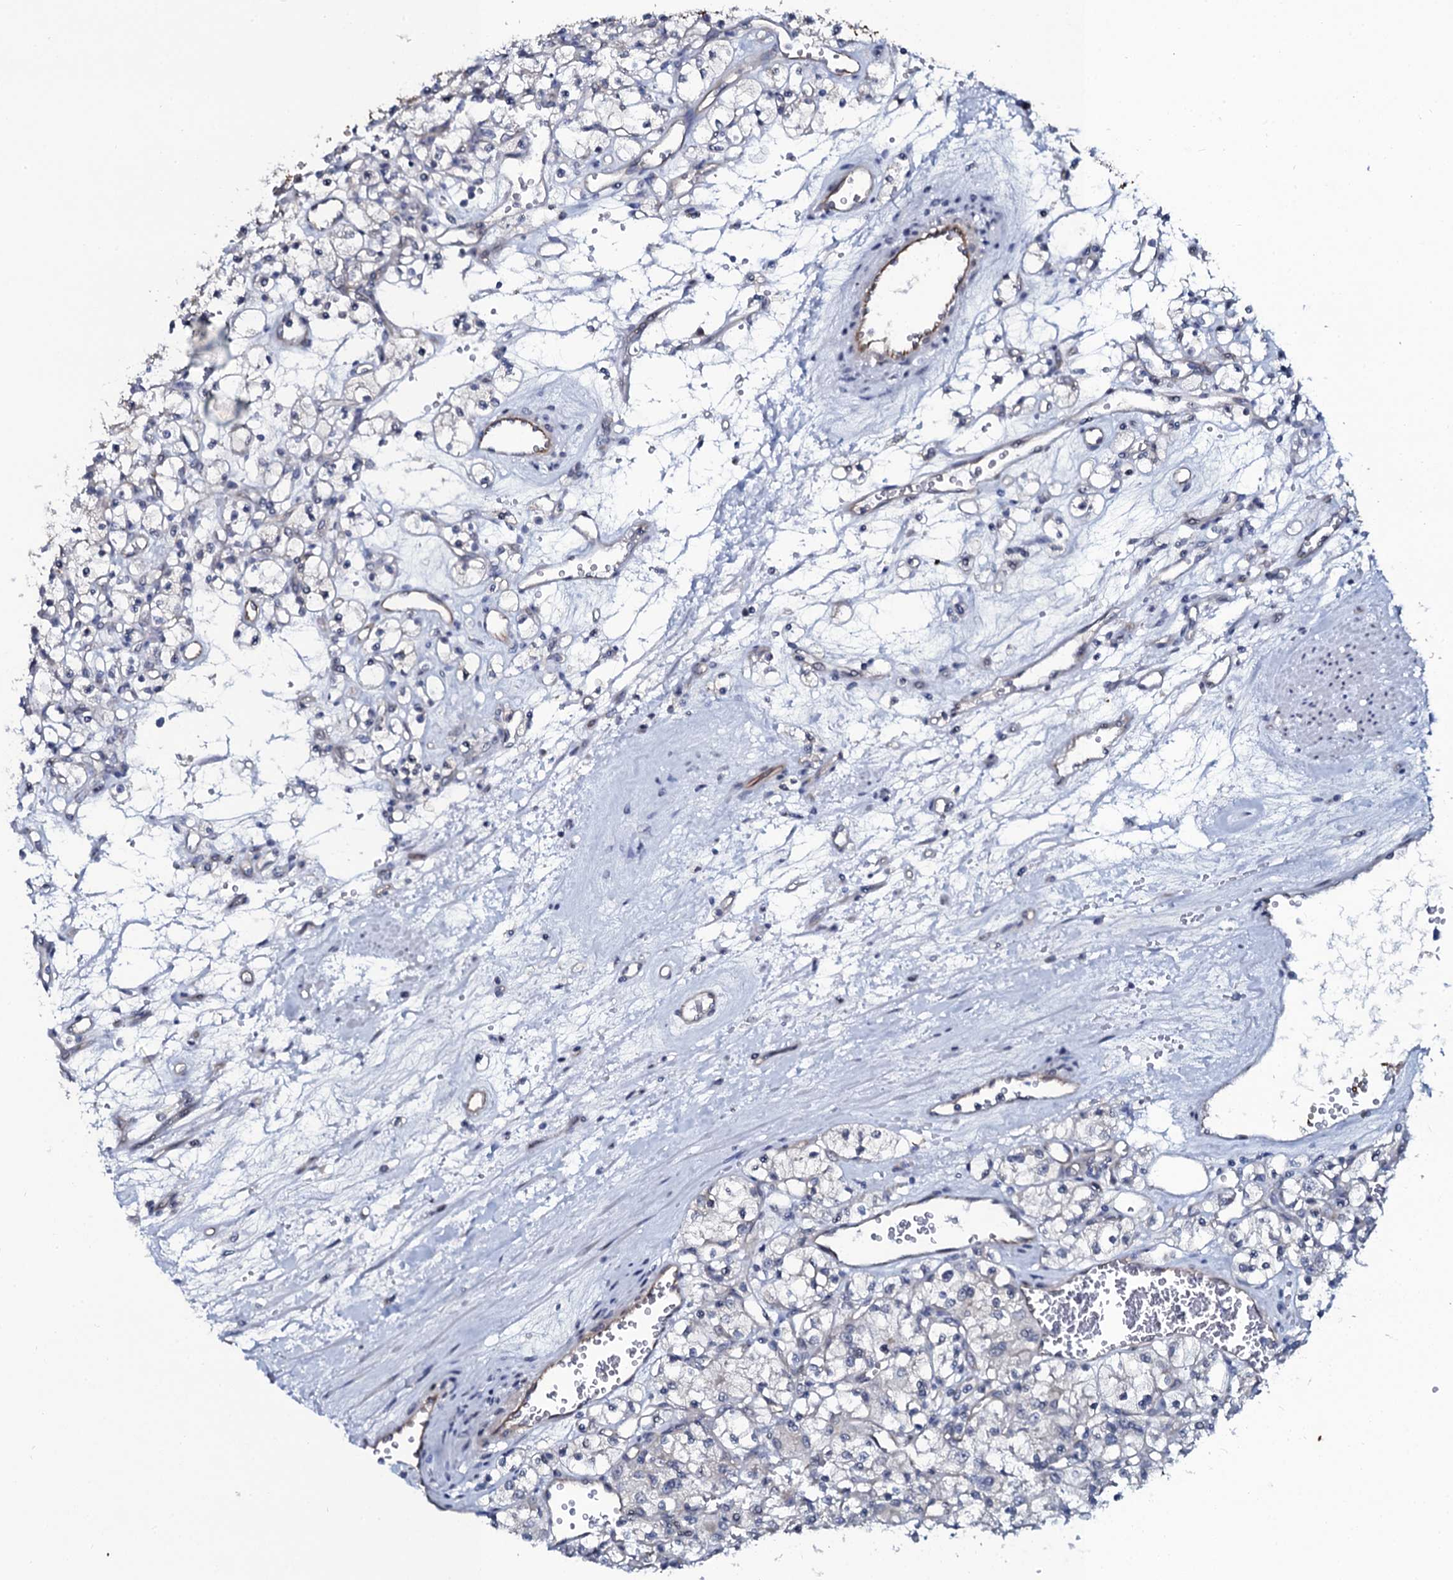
{"staining": {"intensity": "negative", "quantity": "none", "location": "none"}, "tissue": "renal cancer", "cell_type": "Tumor cells", "image_type": "cancer", "snomed": [{"axis": "morphology", "description": "Adenocarcinoma, NOS"}, {"axis": "topography", "description": "Kidney"}], "caption": "A histopathology image of renal cancer (adenocarcinoma) stained for a protein demonstrates no brown staining in tumor cells. (Stains: DAB (3,3'-diaminobenzidine) IHC with hematoxylin counter stain, Microscopy: brightfield microscopy at high magnification).", "gene": "C10orf88", "patient": {"sex": "female", "age": 59}}